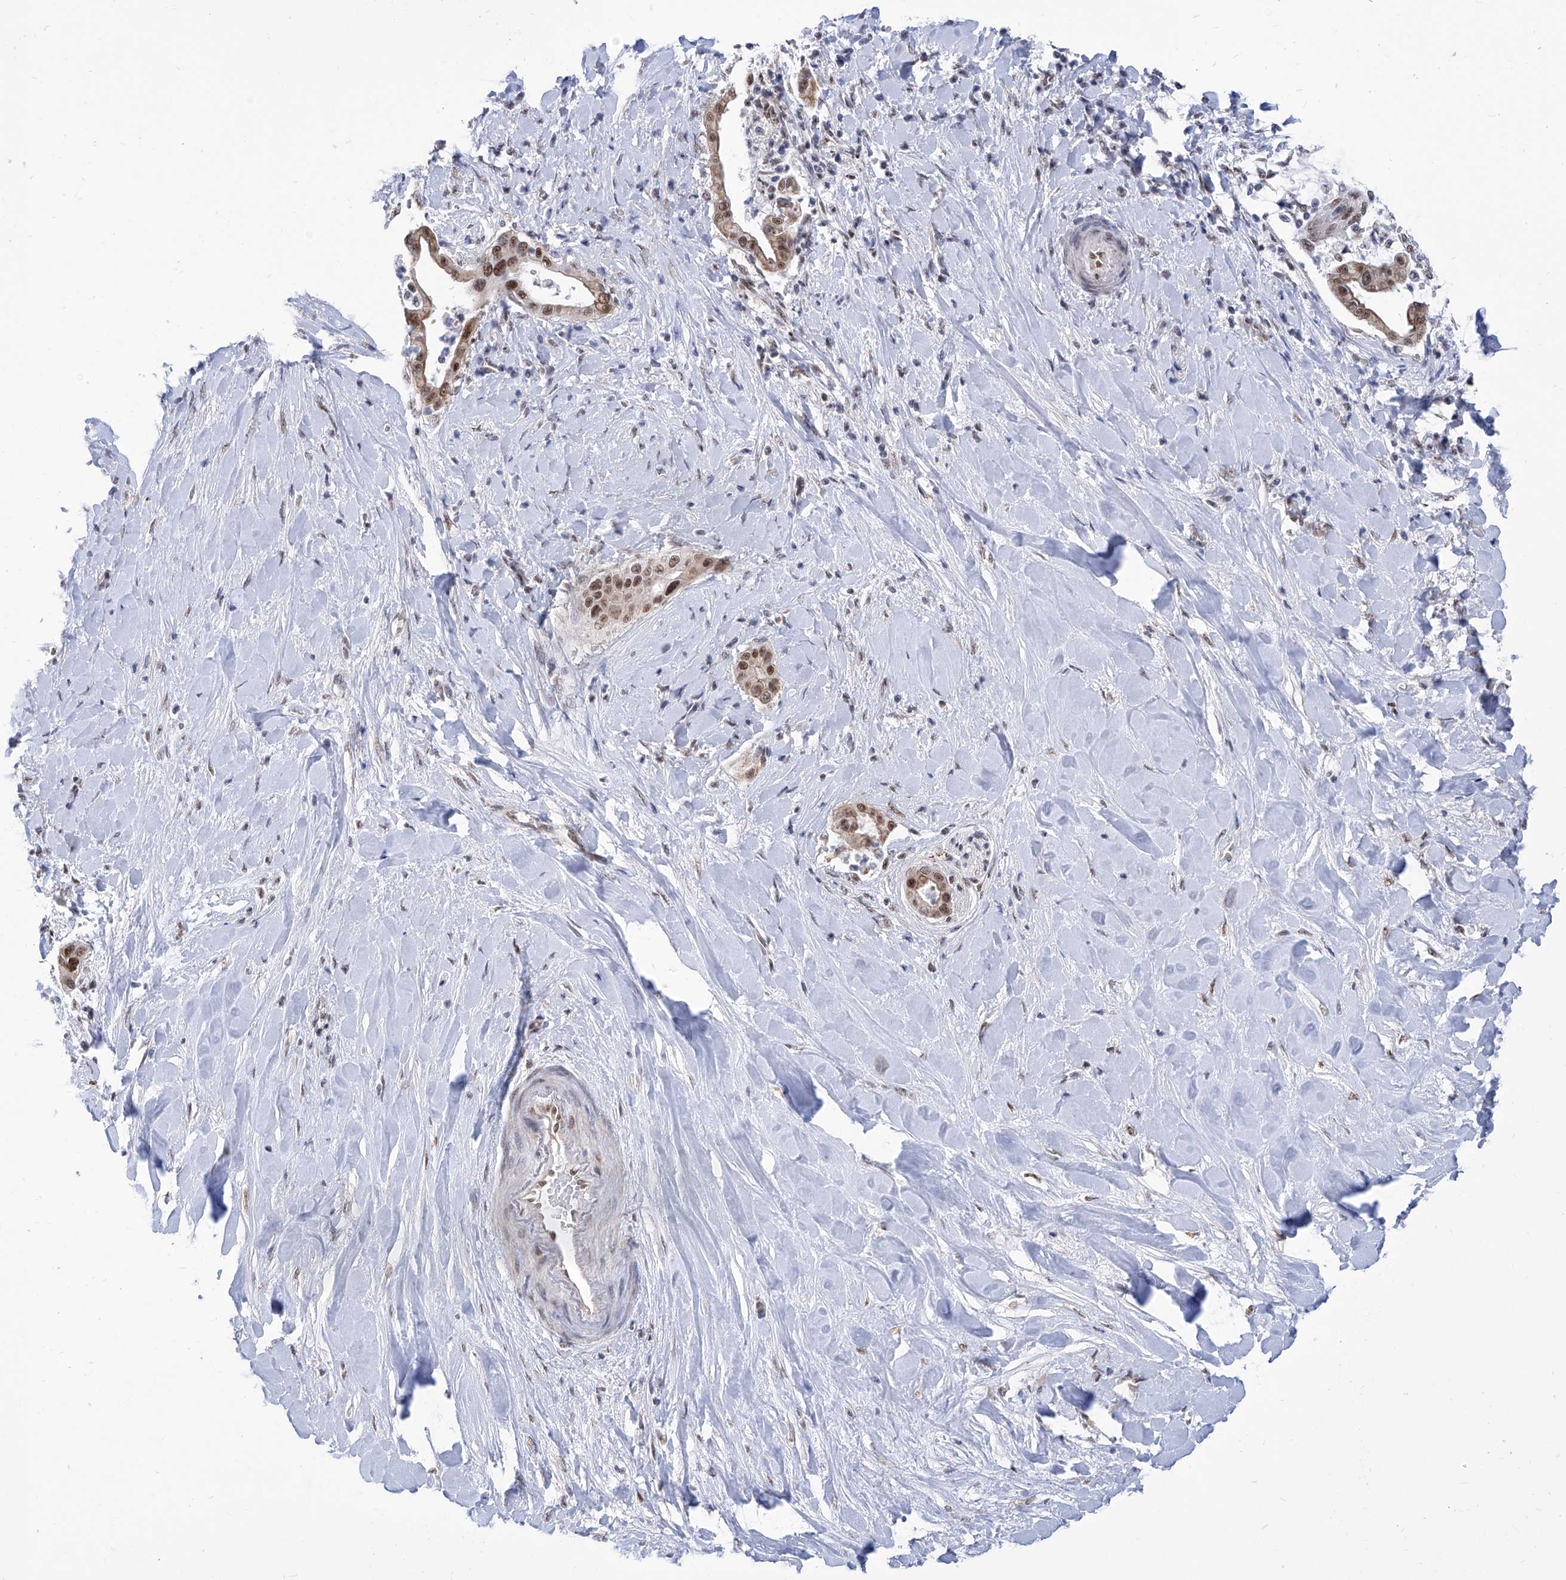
{"staining": {"intensity": "moderate", "quantity": ">75%", "location": "nuclear"}, "tissue": "liver cancer", "cell_type": "Tumor cells", "image_type": "cancer", "snomed": [{"axis": "morphology", "description": "Cholangiocarcinoma"}, {"axis": "topography", "description": "Liver"}], "caption": "Cholangiocarcinoma (liver) stained with a brown dye shows moderate nuclear positive expression in about >75% of tumor cells.", "gene": "SART1", "patient": {"sex": "female", "age": 54}}